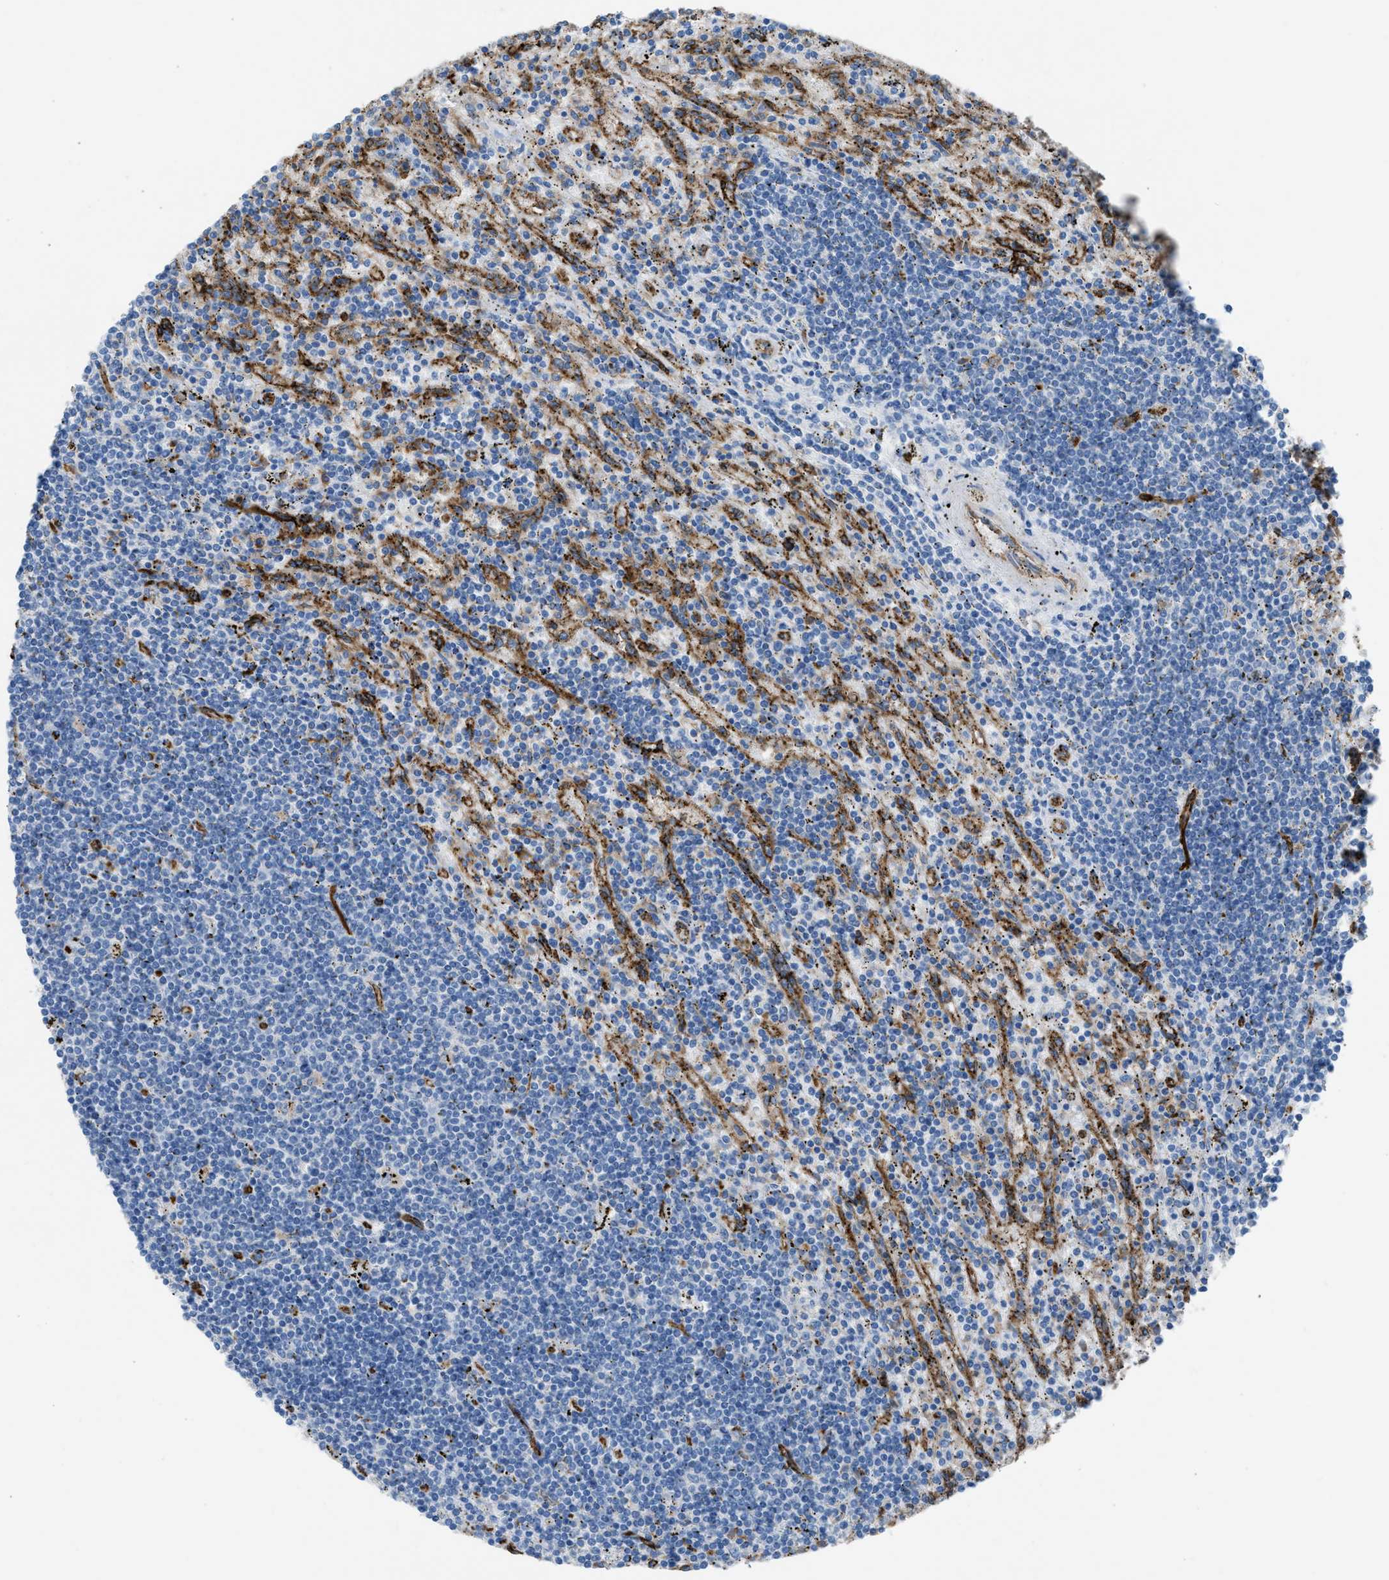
{"staining": {"intensity": "negative", "quantity": "none", "location": "none"}, "tissue": "lymphoma", "cell_type": "Tumor cells", "image_type": "cancer", "snomed": [{"axis": "morphology", "description": "Malignant lymphoma, non-Hodgkin's type, Low grade"}, {"axis": "topography", "description": "Spleen"}], "caption": "Immunohistochemistry photomicrograph of human lymphoma stained for a protein (brown), which shows no staining in tumor cells.", "gene": "DYSF", "patient": {"sex": "male", "age": 76}}